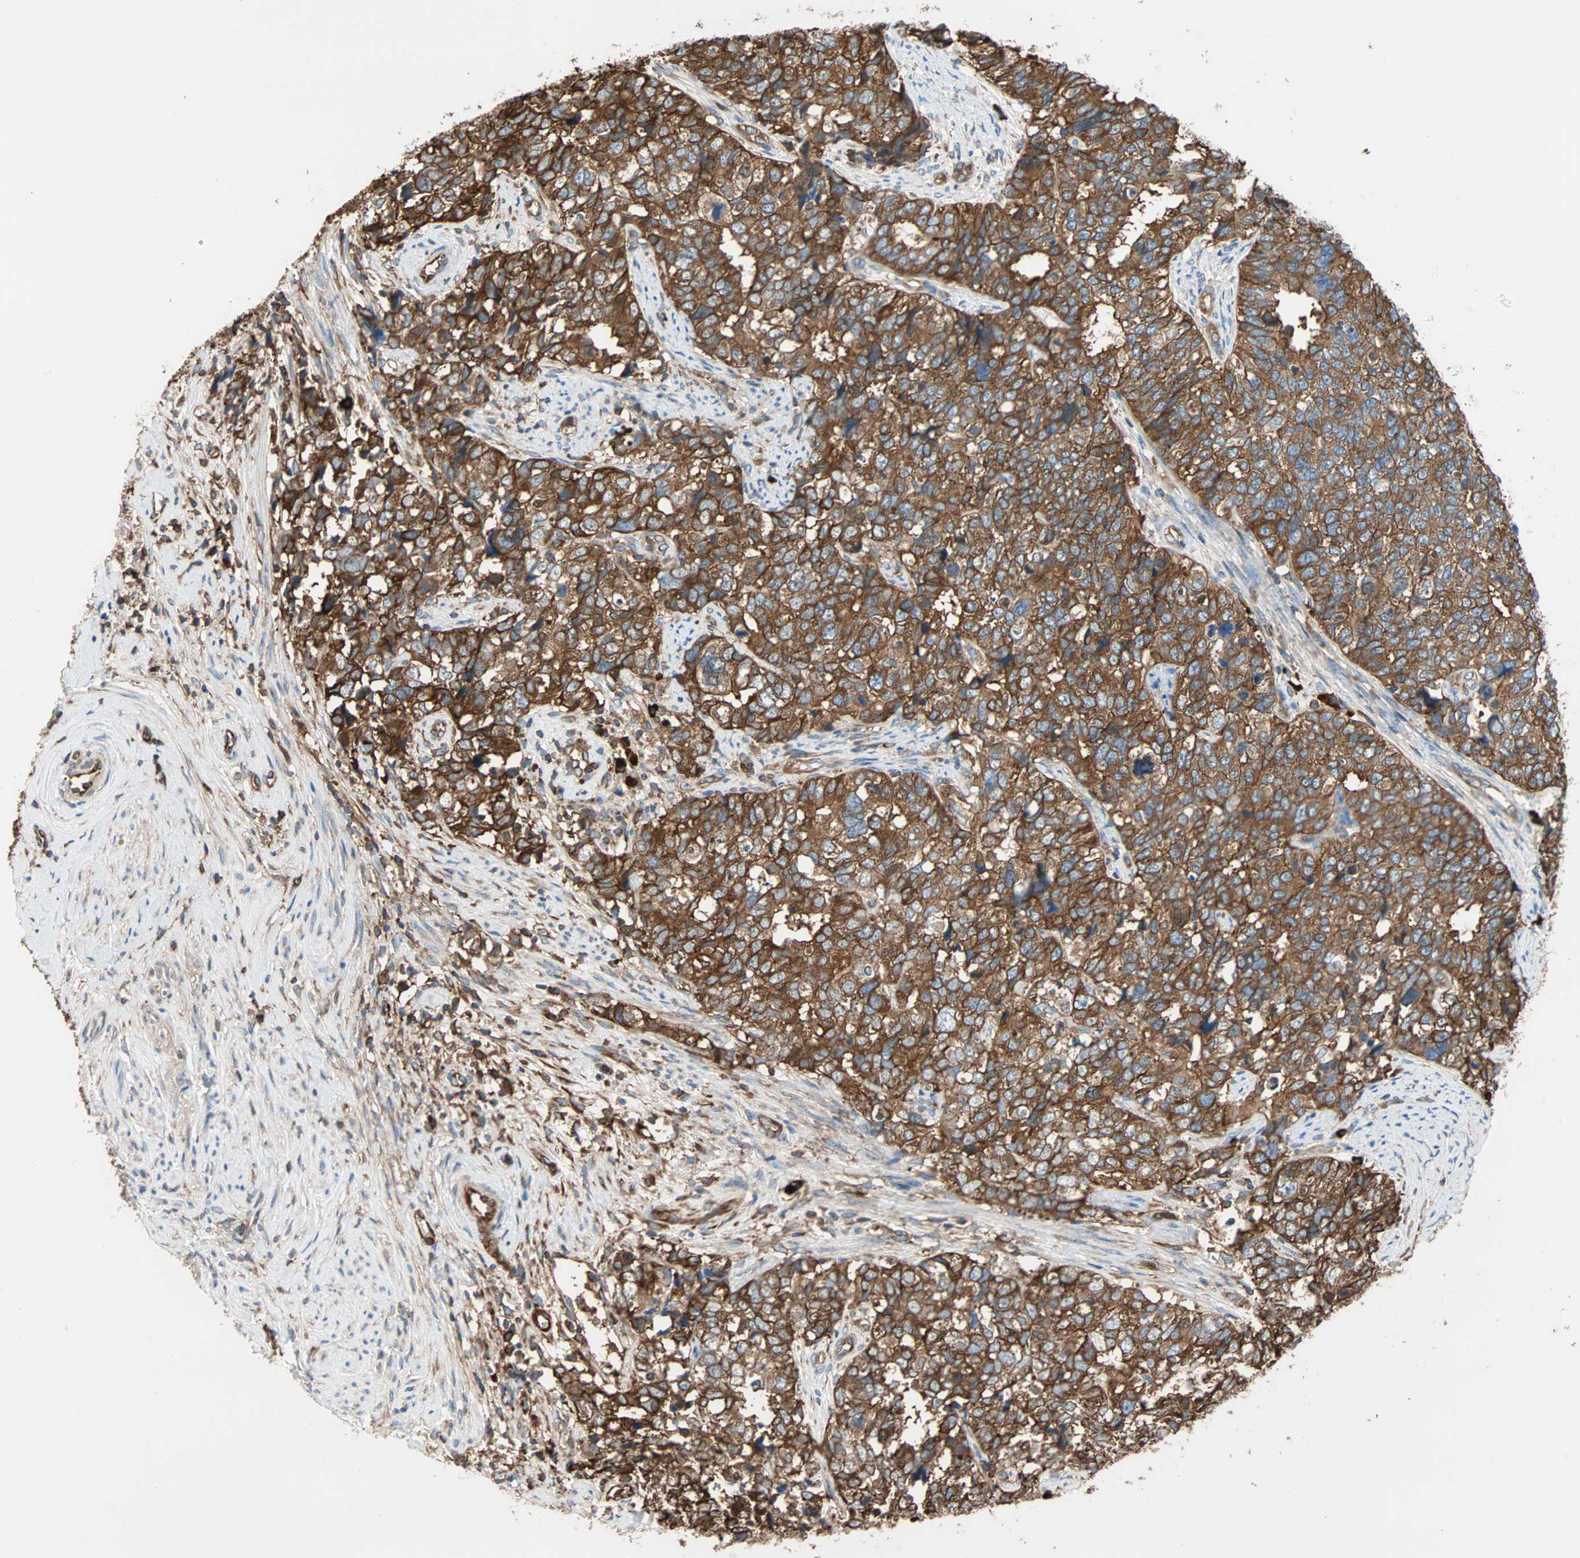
{"staining": {"intensity": "strong", "quantity": ">75%", "location": "cytoplasmic/membranous"}, "tissue": "cervical cancer", "cell_type": "Tumor cells", "image_type": "cancer", "snomed": [{"axis": "morphology", "description": "Squamous cell carcinoma, NOS"}, {"axis": "topography", "description": "Cervix"}], "caption": "Cervical cancer (squamous cell carcinoma) stained with a brown dye demonstrates strong cytoplasmic/membranous positive expression in approximately >75% of tumor cells.", "gene": "EEF2", "patient": {"sex": "female", "age": 63}}